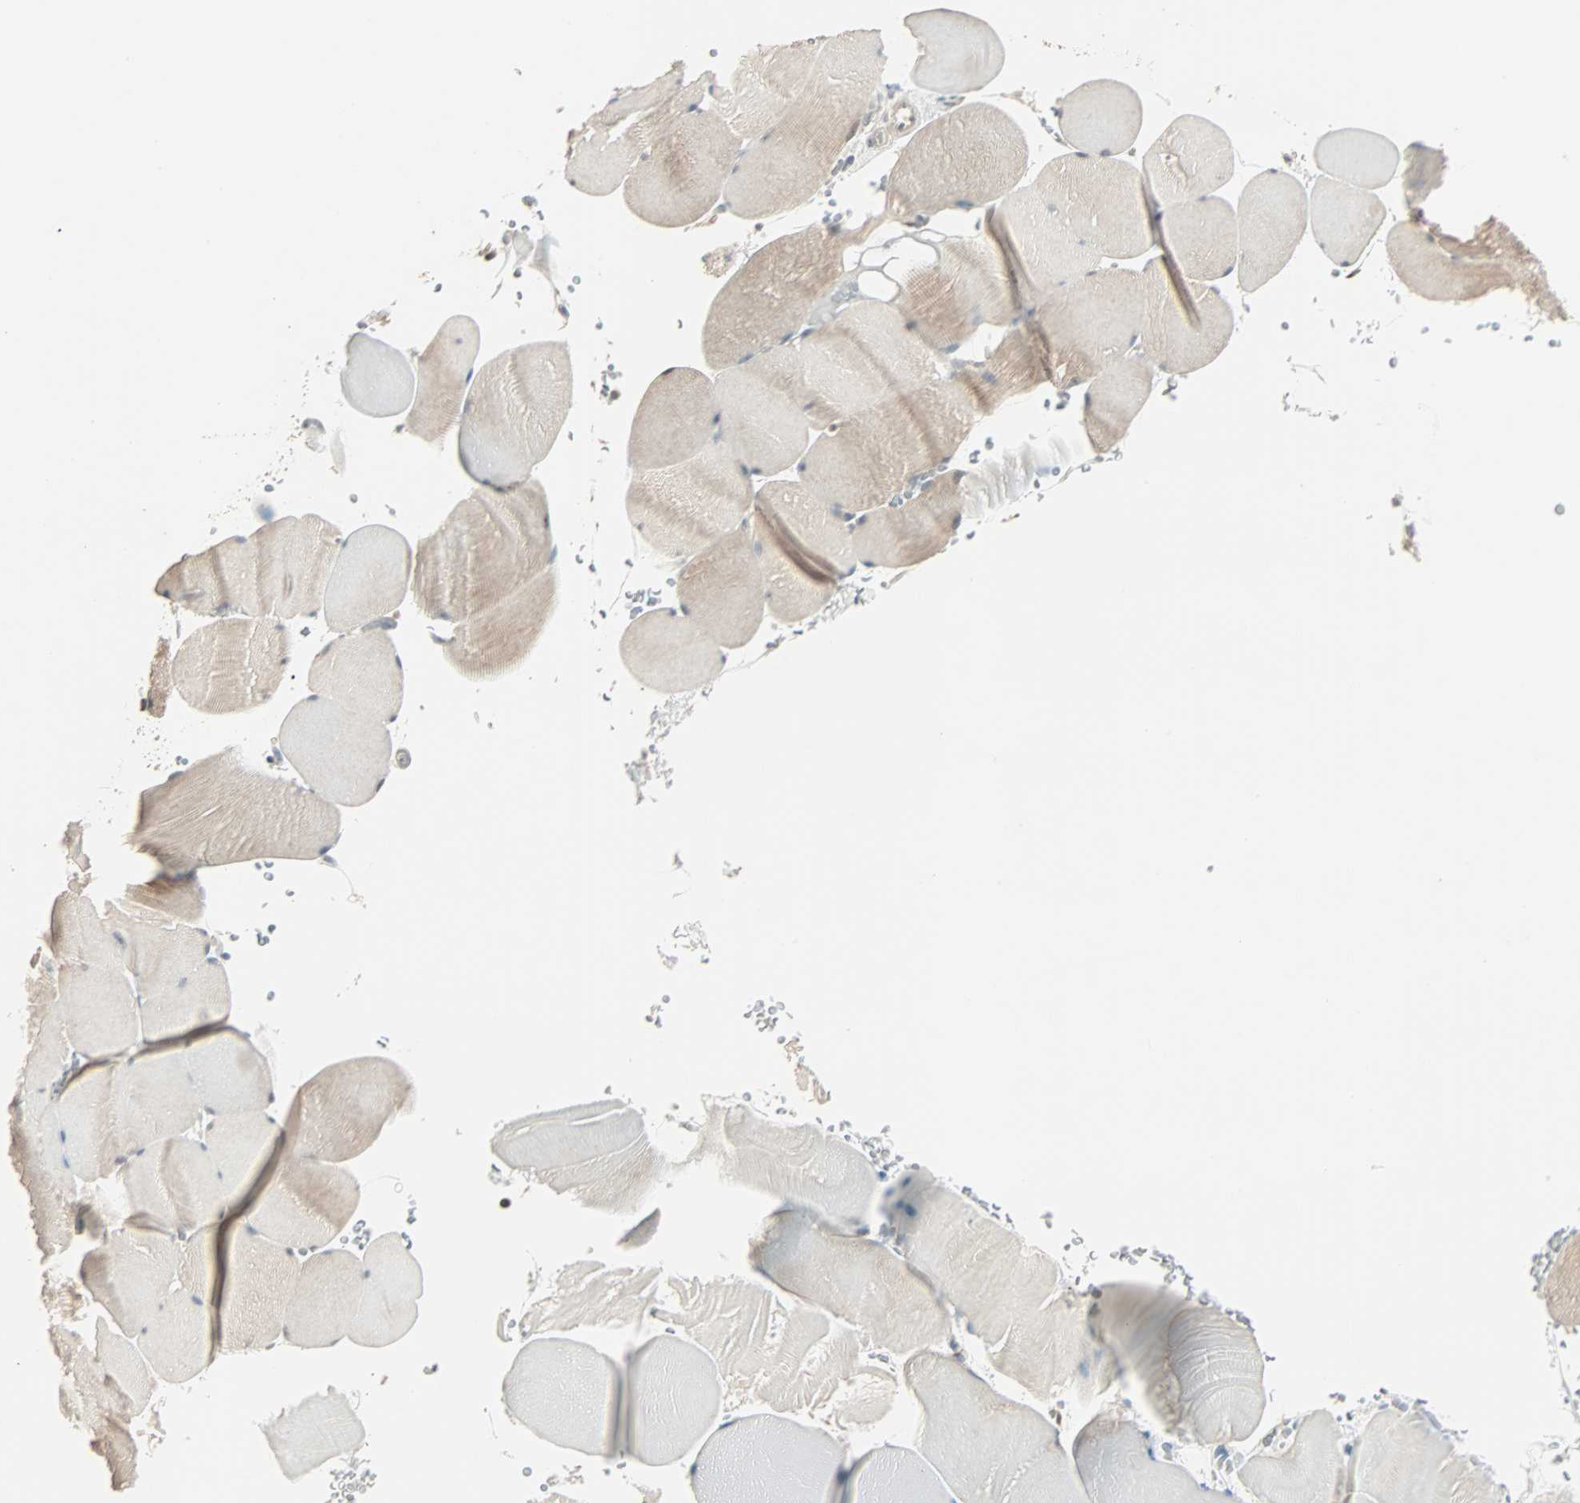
{"staining": {"intensity": "weak", "quantity": ">75%", "location": "cytoplasmic/membranous"}, "tissue": "skeletal muscle", "cell_type": "Myocytes", "image_type": "normal", "snomed": [{"axis": "morphology", "description": "Normal tissue, NOS"}, {"axis": "topography", "description": "Skeletal muscle"}], "caption": "There is low levels of weak cytoplasmic/membranous staining in myocytes of normal skeletal muscle, as demonstrated by immunohistochemical staining (brown color).", "gene": "KDM4A", "patient": {"sex": "male", "age": 62}}